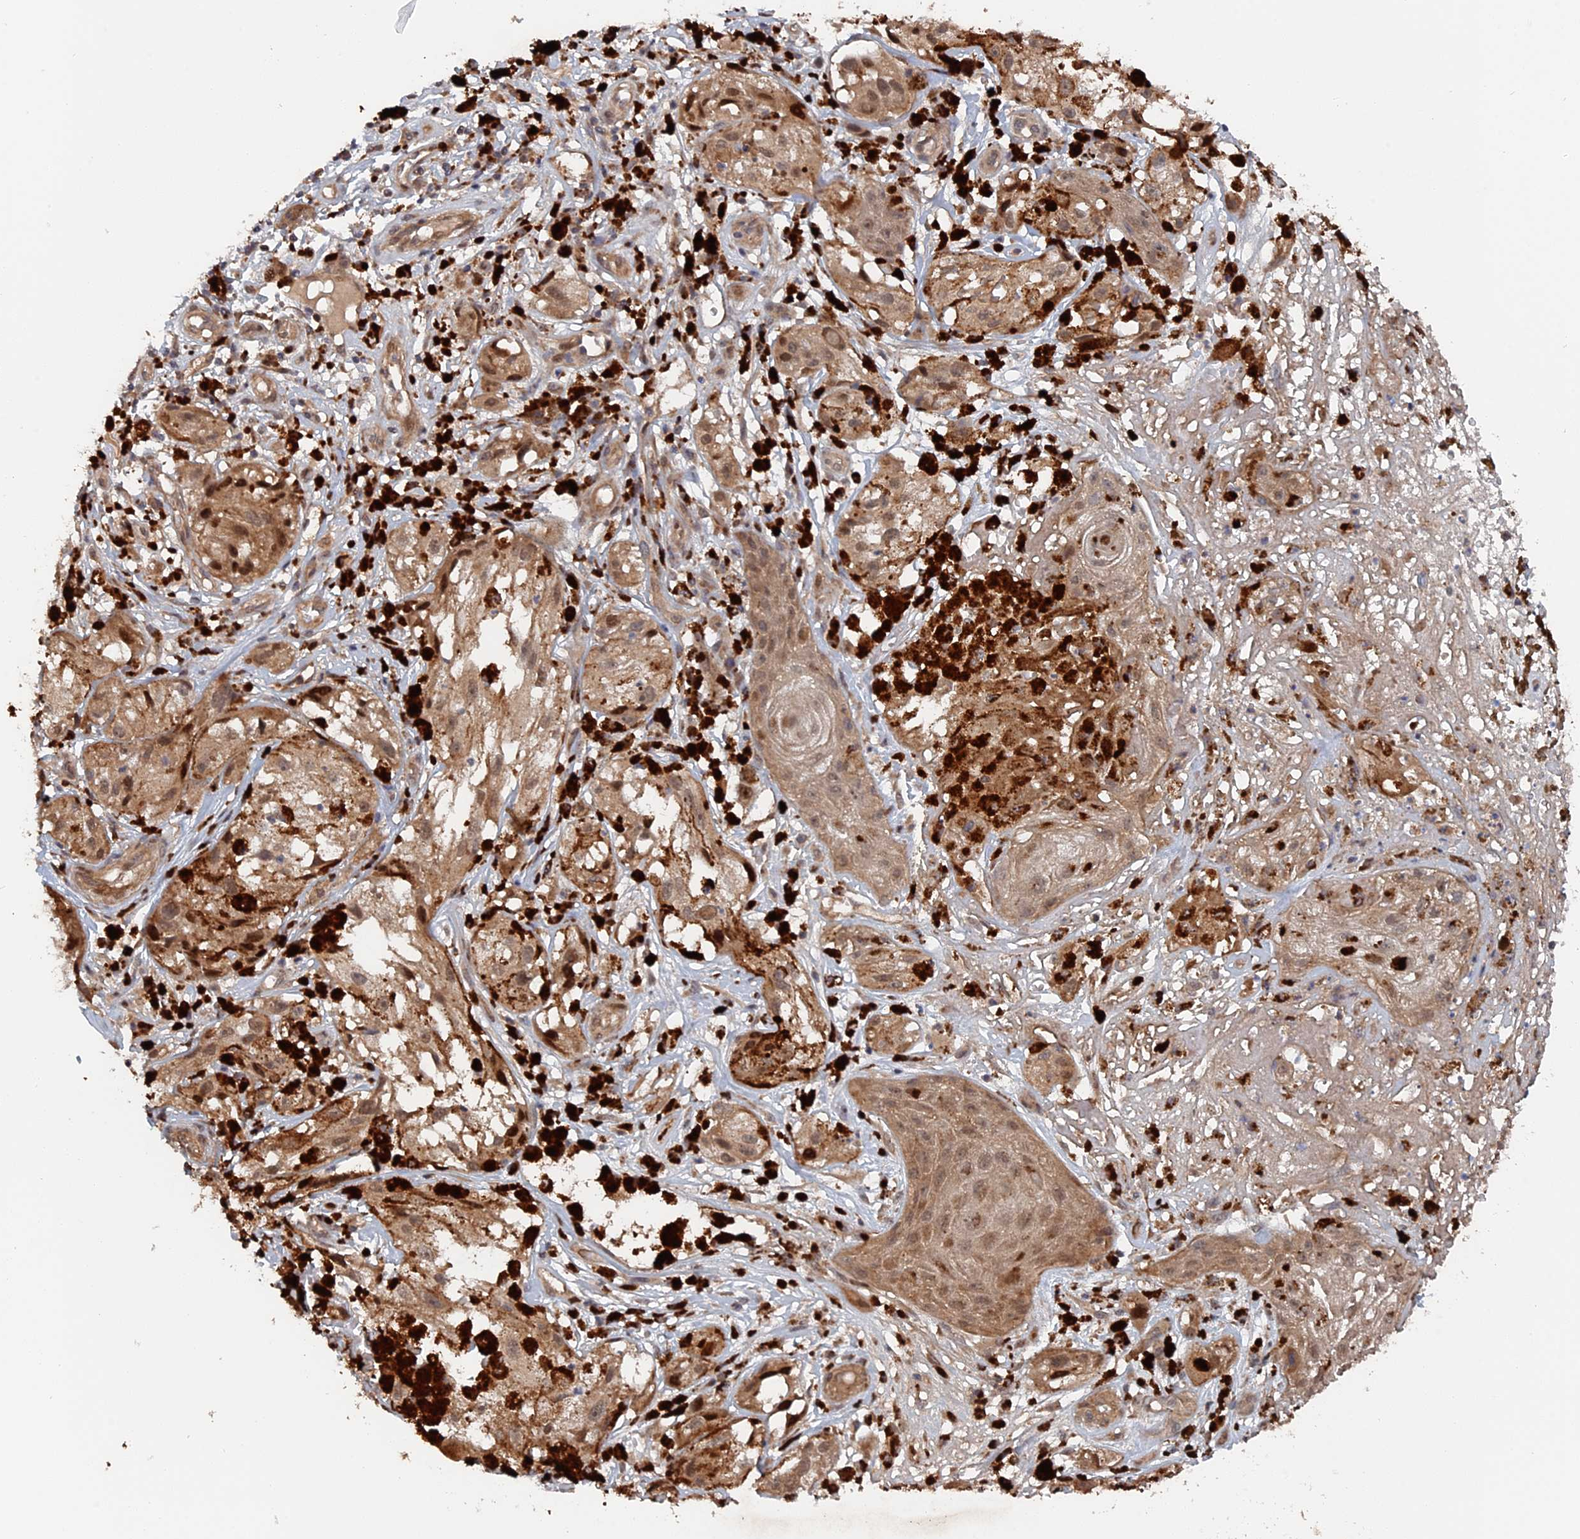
{"staining": {"intensity": "moderate", "quantity": ">75%", "location": "cytoplasmic/membranous,nuclear"}, "tissue": "melanoma", "cell_type": "Tumor cells", "image_type": "cancer", "snomed": [{"axis": "morphology", "description": "Malignant melanoma, NOS"}, {"axis": "topography", "description": "Skin"}], "caption": "This micrograph exhibits melanoma stained with immunohistochemistry to label a protein in brown. The cytoplasmic/membranous and nuclear of tumor cells show moderate positivity for the protein. Nuclei are counter-stained blue.", "gene": "ELOVL6", "patient": {"sex": "male", "age": 88}}